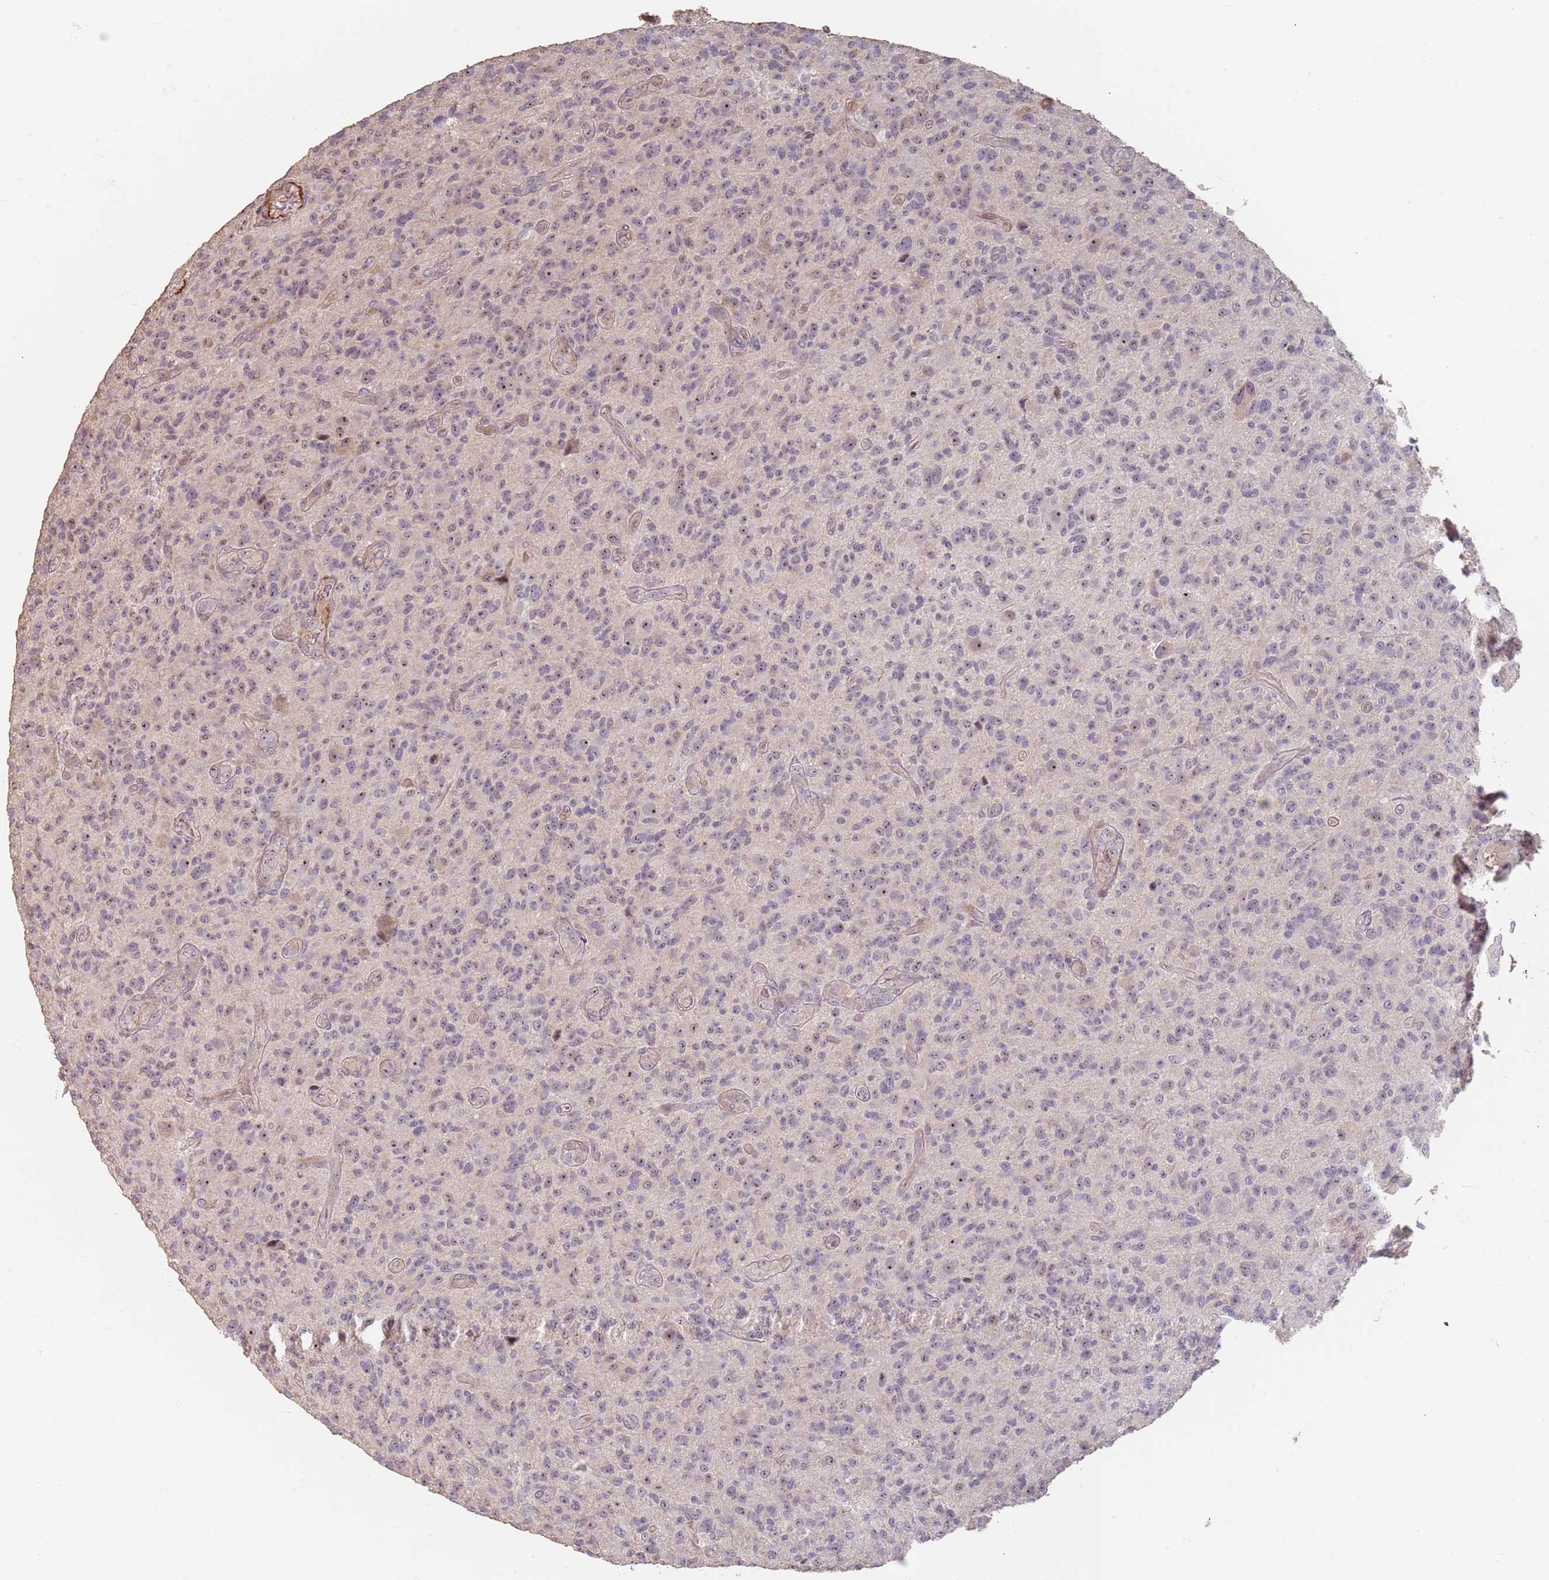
{"staining": {"intensity": "weak", "quantity": "25%-75%", "location": "nuclear"}, "tissue": "glioma", "cell_type": "Tumor cells", "image_type": "cancer", "snomed": [{"axis": "morphology", "description": "Glioma, malignant, High grade"}, {"axis": "topography", "description": "Brain"}], "caption": "Protein staining of glioma tissue reveals weak nuclear expression in about 25%-75% of tumor cells.", "gene": "ADTRP", "patient": {"sex": "male", "age": 47}}